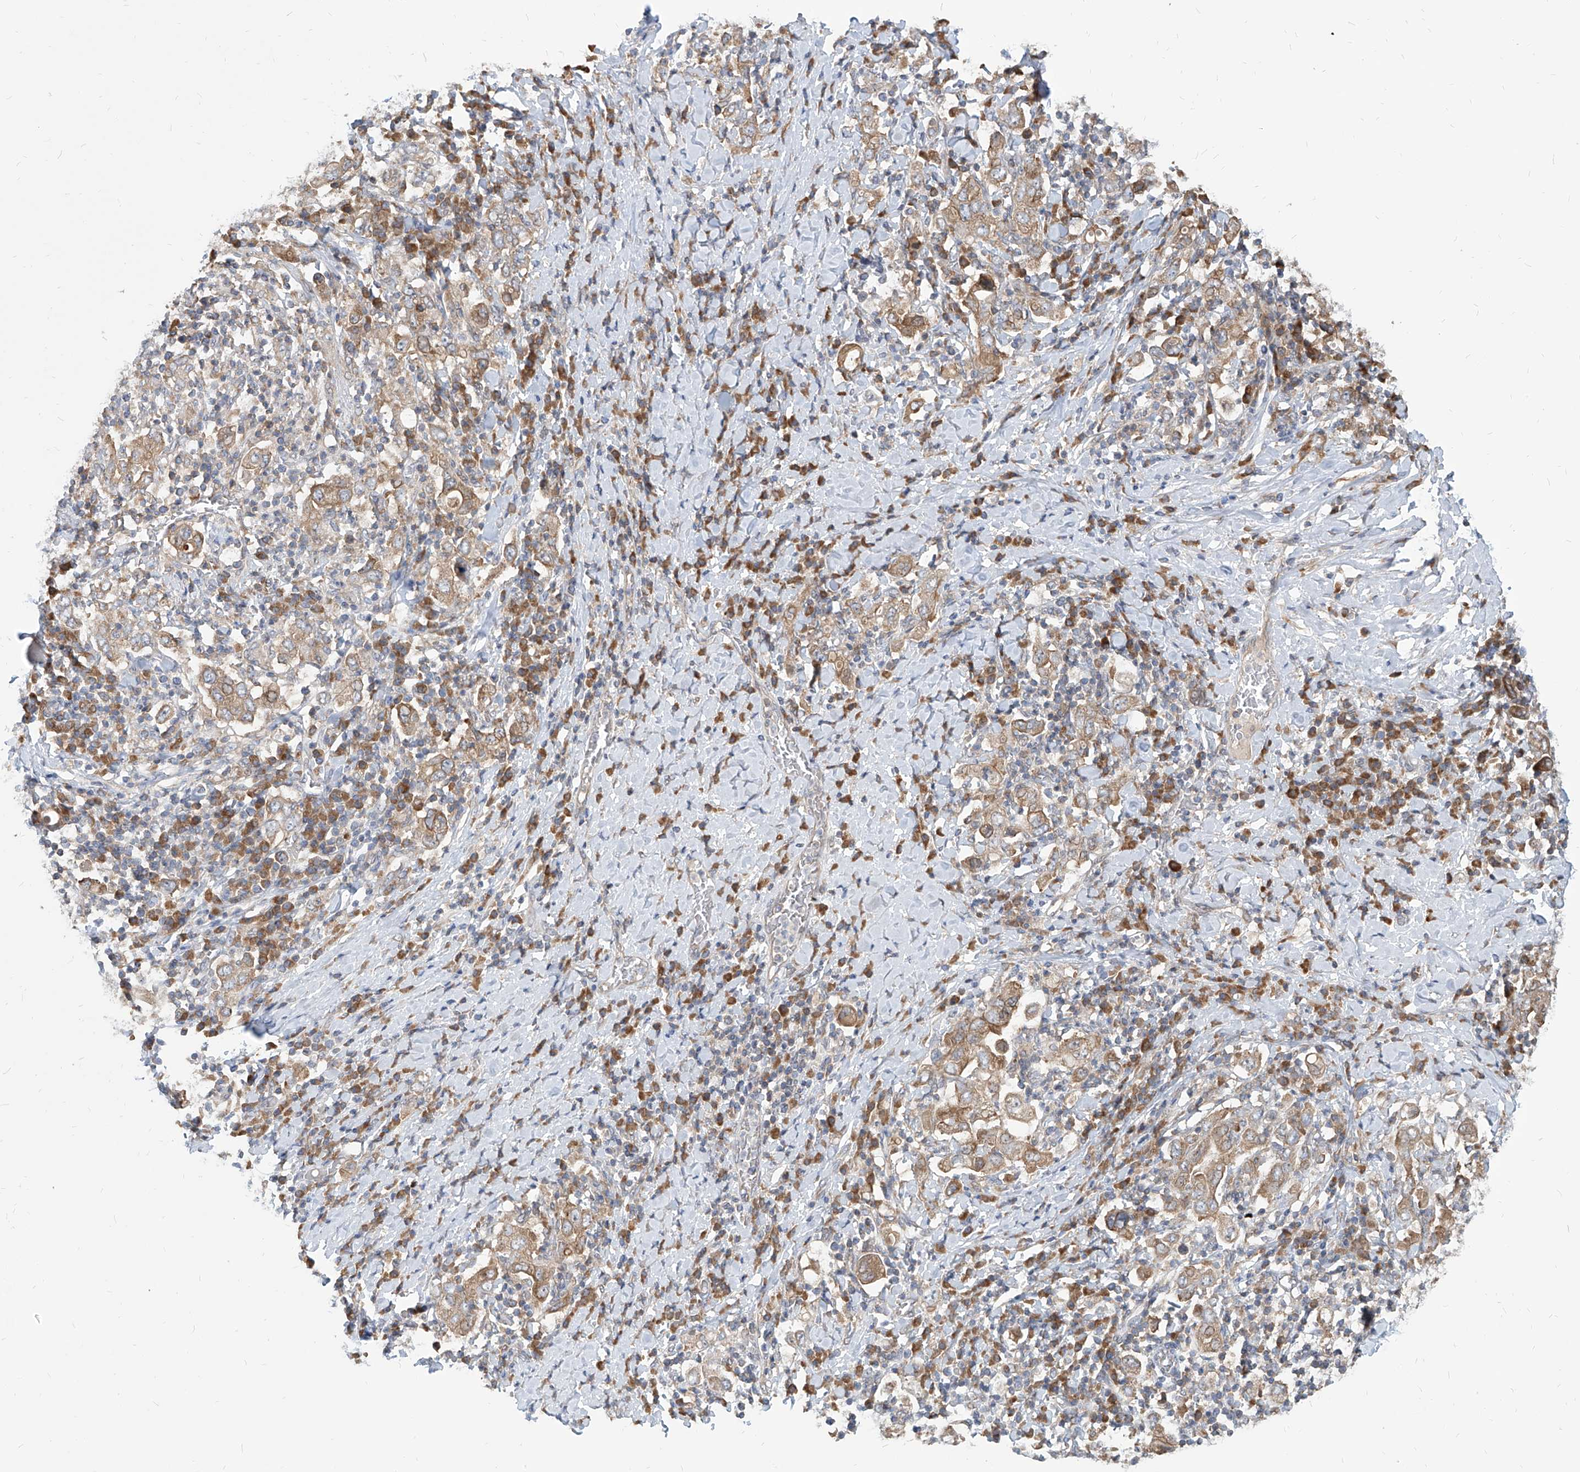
{"staining": {"intensity": "moderate", "quantity": ">75%", "location": "cytoplasmic/membranous"}, "tissue": "stomach cancer", "cell_type": "Tumor cells", "image_type": "cancer", "snomed": [{"axis": "morphology", "description": "Adenocarcinoma, NOS"}, {"axis": "topography", "description": "Stomach, upper"}], "caption": "Immunohistochemical staining of human stomach cancer exhibits moderate cytoplasmic/membranous protein expression in about >75% of tumor cells.", "gene": "FAM83B", "patient": {"sex": "male", "age": 62}}